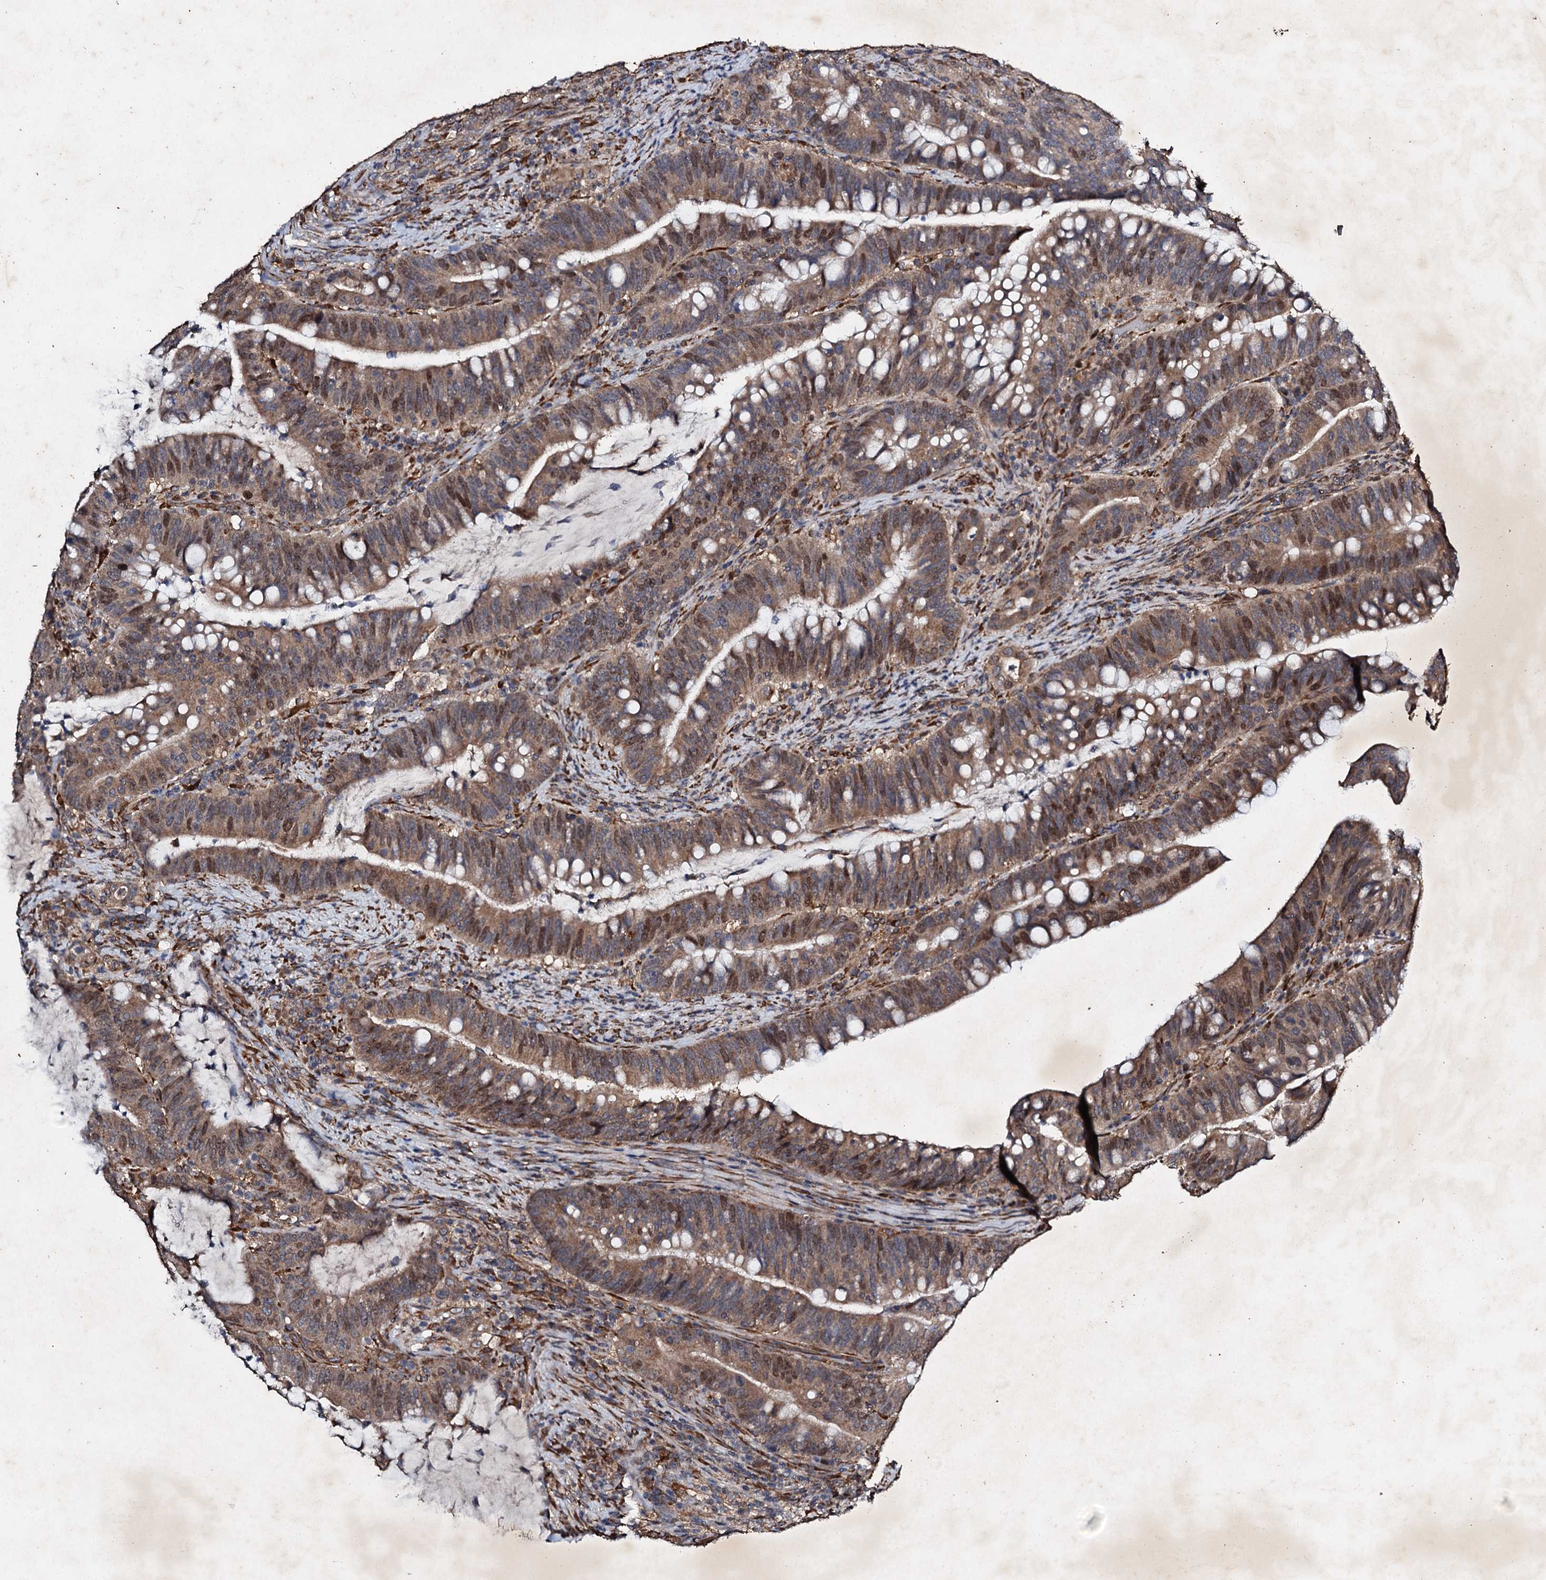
{"staining": {"intensity": "moderate", "quantity": ">75%", "location": "cytoplasmic/membranous,nuclear"}, "tissue": "colorectal cancer", "cell_type": "Tumor cells", "image_type": "cancer", "snomed": [{"axis": "morphology", "description": "Adenocarcinoma, NOS"}, {"axis": "topography", "description": "Colon"}], "caption": "Tumor cells exhibit moderate cytoplasmic/membranous and nuclear positivity in approximately >75% of cells in colorectal cancer (adenocarcinoma). (DAB (3,3'-diaminobenzidine) IHC, brown staining for protein, blue staining for nuclei).", "gene": "ADAMTS10", "patient": {"sex": "female", "age": 66}}